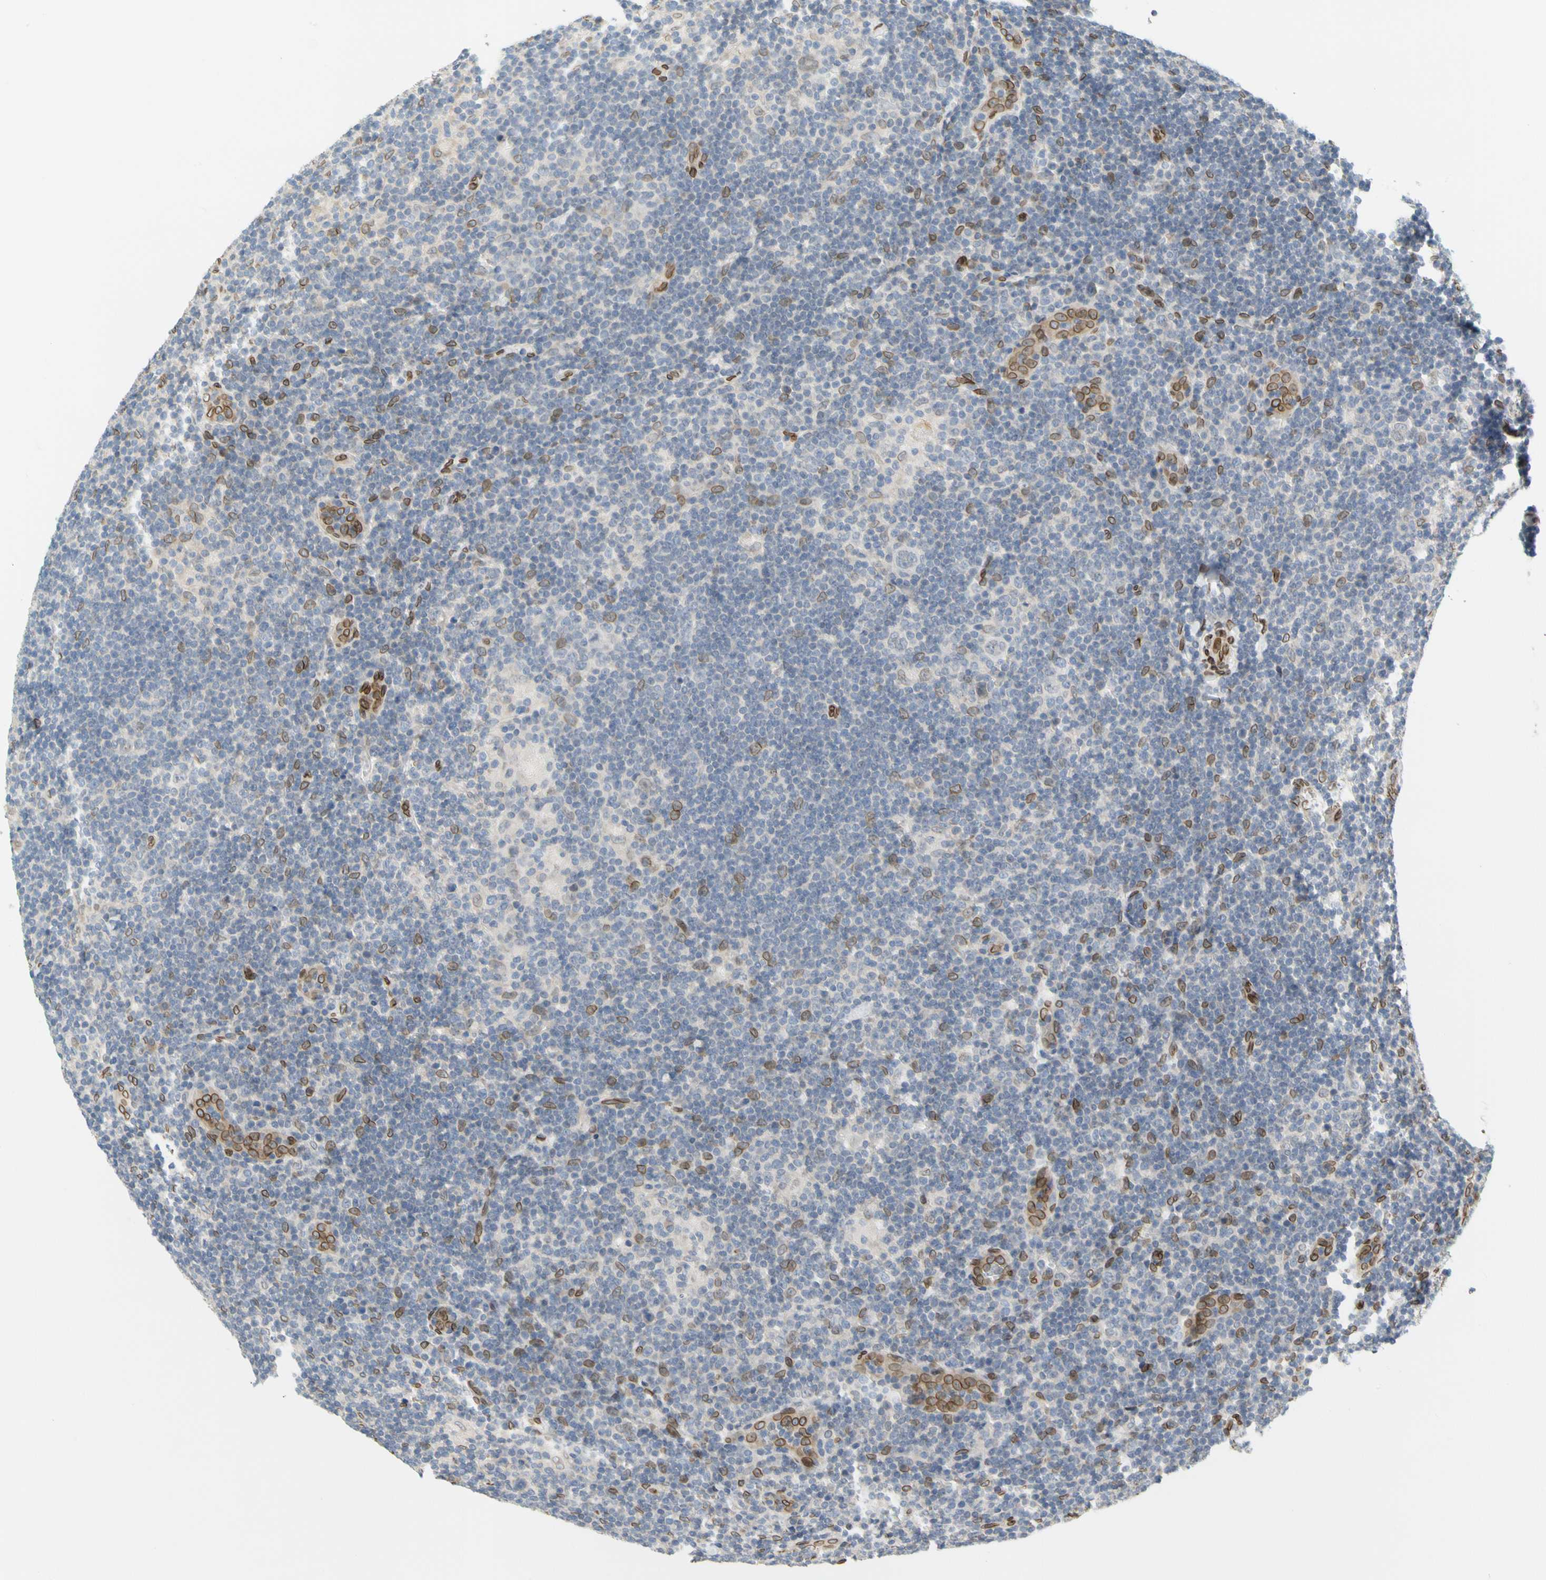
{"staining": {"intensity": "negative", "quantity": "none", "location": "none"}, "tissue": "lymphoma", "cell_type": "Tumor cells", "image_type": "cancer", "snomed": [{"axis": "morphology", "description": "Hodgkin's disease, NOS"}, {"axis": "topography", "description": "Lymph node"}], "caption": "This is an immunohistochemistry micrograph of Hodgkin's disease. There is no expression in tumor cells.", "gene": "SUN1", "patient": {"sex": "female", "age": 57}}